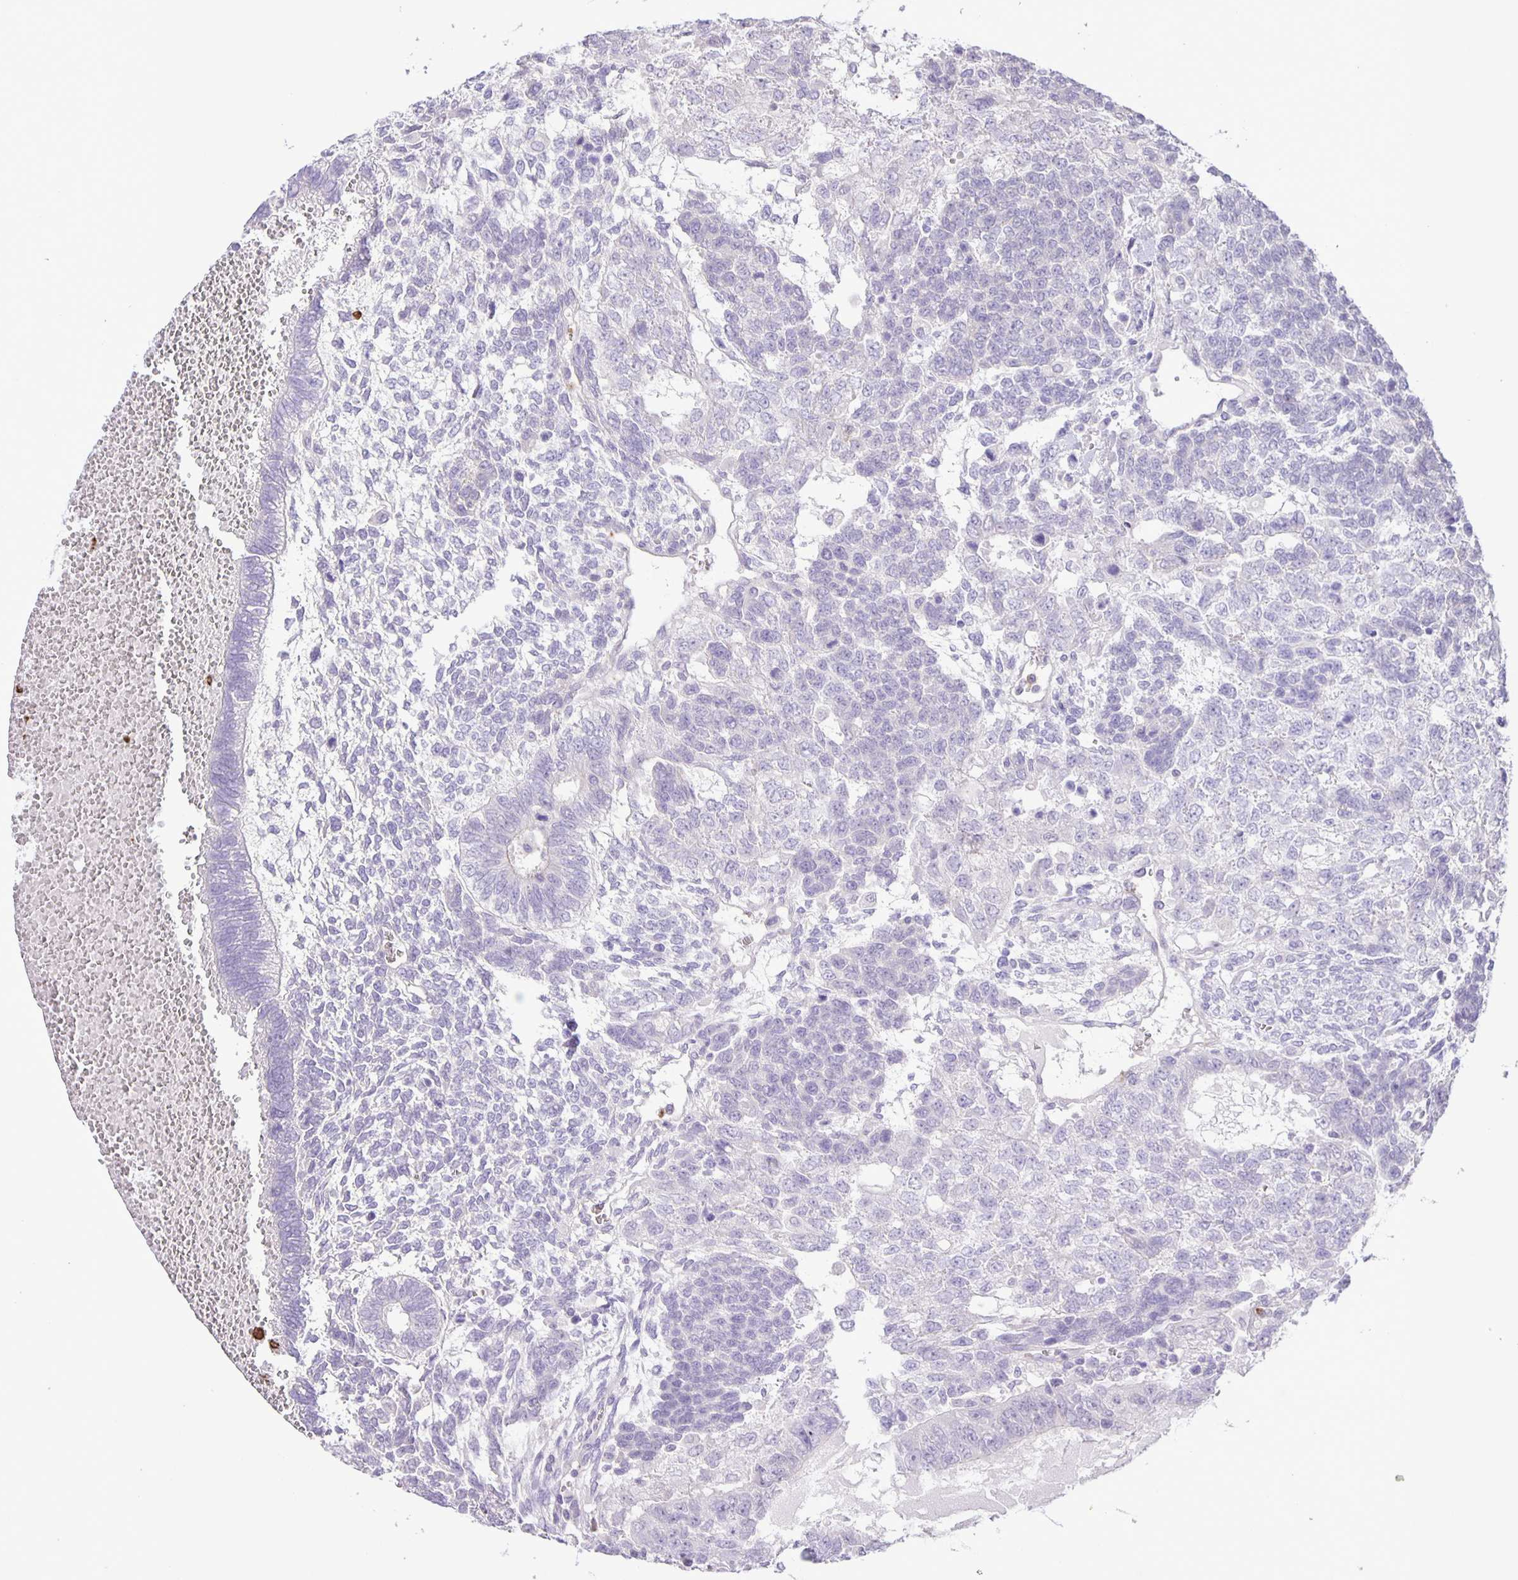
{"staining": {"intensity": "negative", "quantity": "none", "location": "none"}, "tissue": "testis cancer", "cell_type": "Tumor cells", "image_type": "cancer", "snomed": [{"axis": "morphology", "description": "Normal tissue, NOS"}, {"axis": "morphology", "description": "Carcinoma, Embryonal, NOS"}, {"axis": "topography", "description": "Testis"}, {"axis": "topography", "description": "Epididymis"}], "caption": "Immunohistochemistry micrograph of neoplastic tissue: testis embryonal carcinoma stained with DAB shows no significant protein staining in tumor cells.", "gene": "ADCK1", "patient": {"sex": "male", "age": 23}}